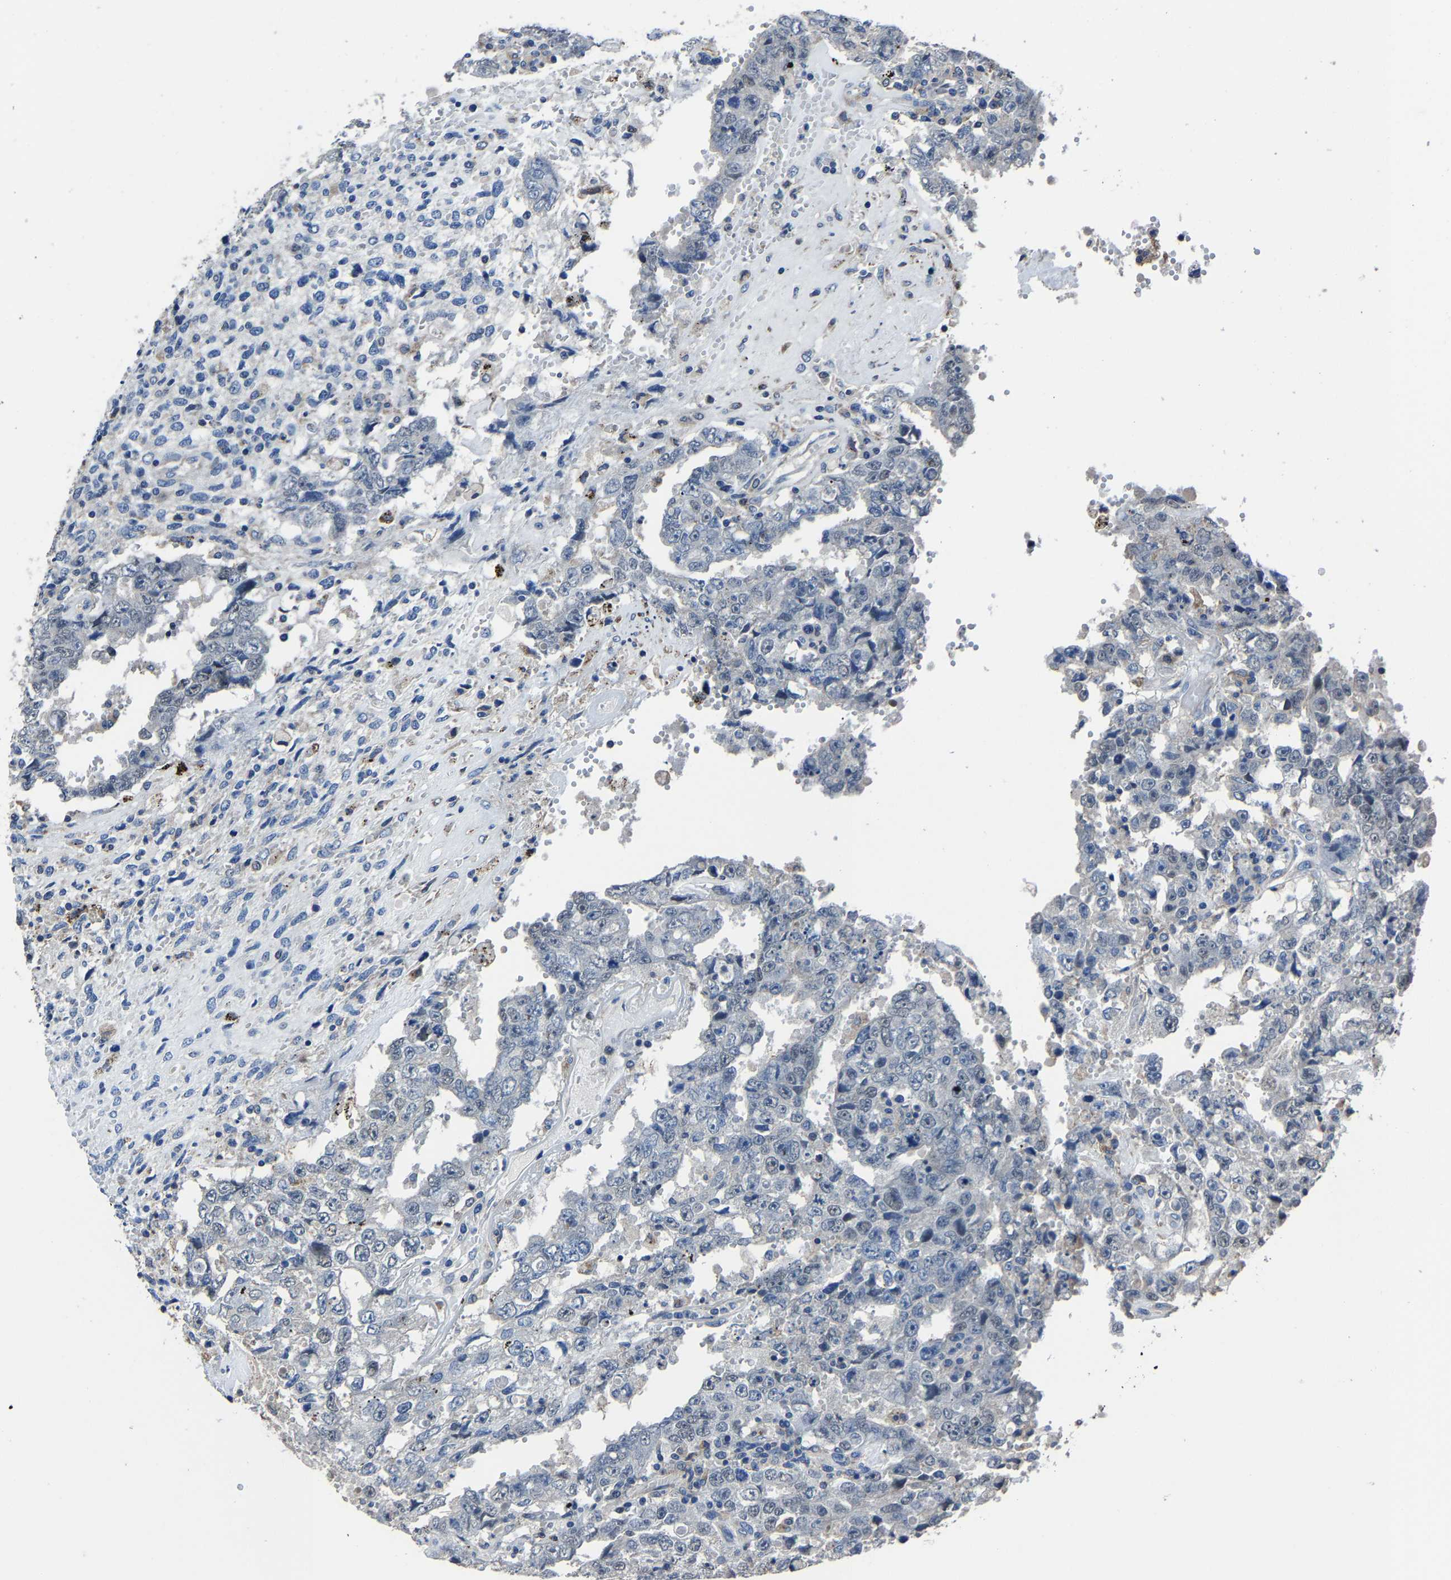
{"staining": {"intensity": "negative", "quantity": "none", "location": "none"}, "tissue": "testis cancer", "cell_type": "Tumor cells", "image_type": "cancer", "snomed": [{"axis": "morphology", "description": "Carcinoma, Embryonal, NOS"}, {"axis": "topography", "description": "Testis"}], "caption": "Tumor cells show no significant protein staining in testis embryonal carcinoma.", "gene": "STRBP", "patient": {"sex": "male", "age": 26}}